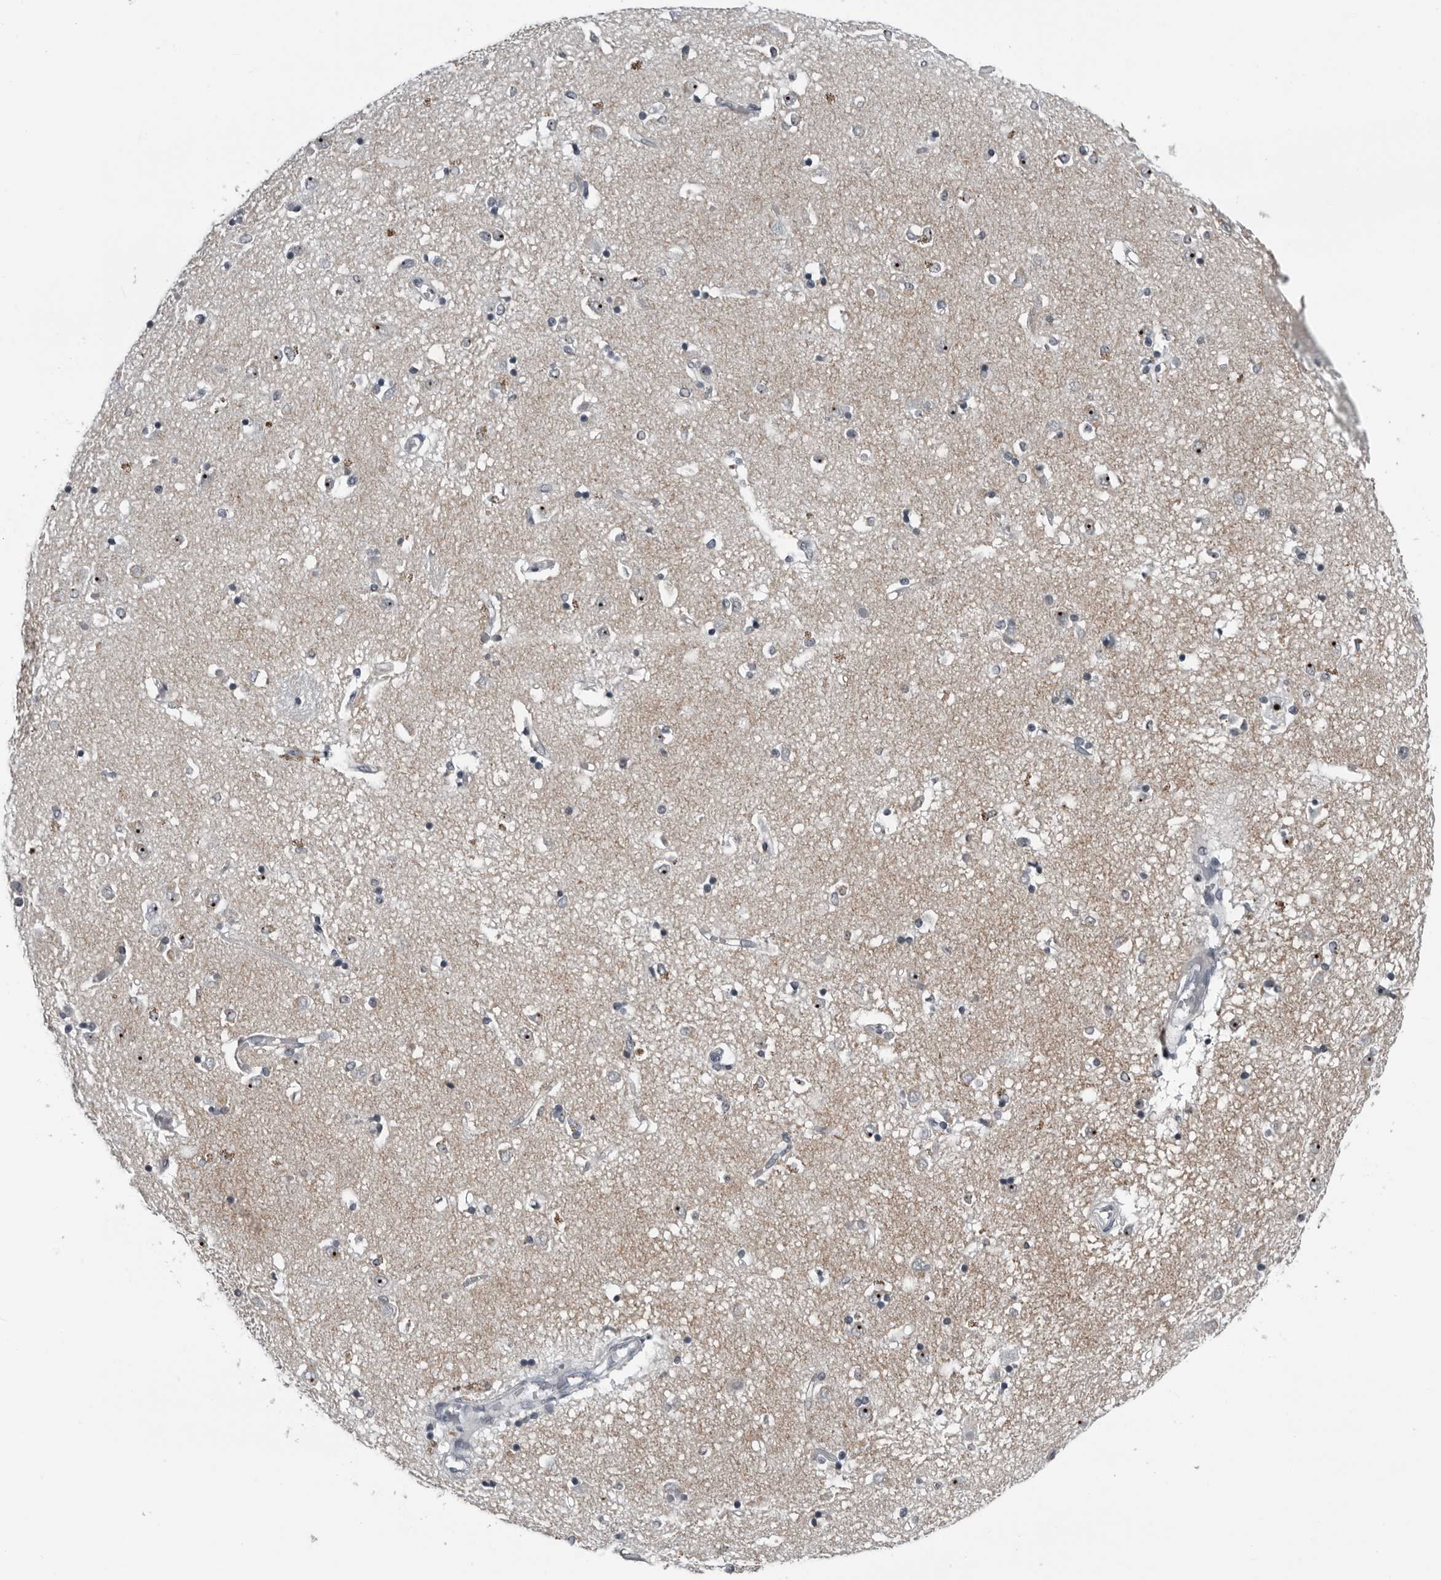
{"staining": {"intensity": "moderate", "quantity": "<25%", "location": "cytoplasmic/membranous,nuclear"}, "tissue": "caudate", "cell_type": "Glial cells", "image_type": "normal", "snomed": [{"axis": "morphology", "description": "Normal tissue, NOS"}, {"axis": "topography", "description": "Lateral ventricle wall"}], "caption": "Immunohistochemistry (IHC) image of benign caudate: caudate stained using IHC reveals low levels of moderate protein expression localized specifically in the cytoplasmic/membranous,nuclear of glial cells, appearing as a cytoplasmic/membranous,nuclear brown color.", "gene": "PDCD11", "patient": {"sex": "male", "age": 45}}